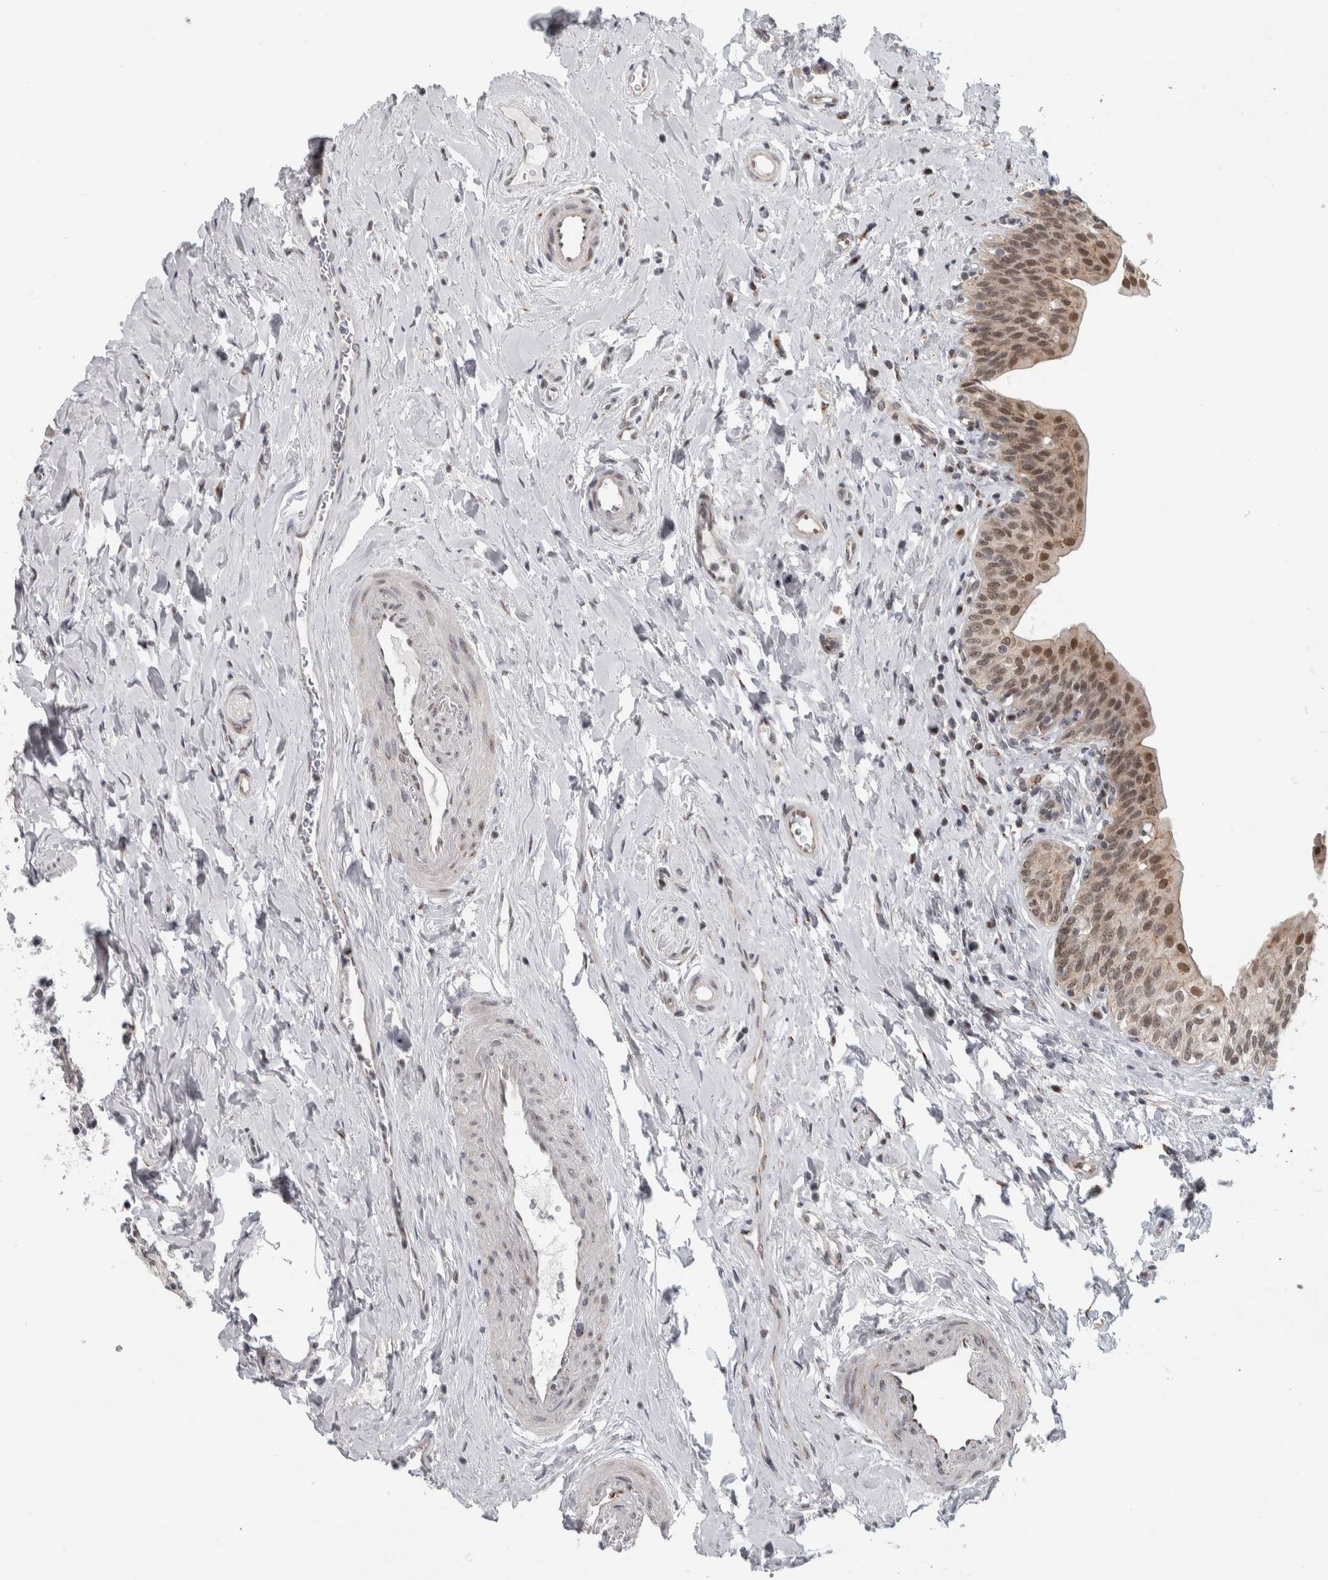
{"staining": {"intensity": "moderate", "quantity": ">75%", "location": "cytoplasmic/membranous,nuclear"}, "tissue": "urinary bladder", "cell_type": "Urothelial cells", "image_type": "normal", "snomed": [{"axis": "morphology", "description": "Normal tissue, NOS"}, {"axis": "topography", "description": "Urinary bladder"}], "caption": "There is medium levels of moderate cytoplasmic/membranous,nuclear positivity in urothelial cells of benign urinary bladder, as demonstrated by immunohistochemical staining (brown color).", "gene": "ZMYND8", "patient": {"sex": "male", "age": 83}}